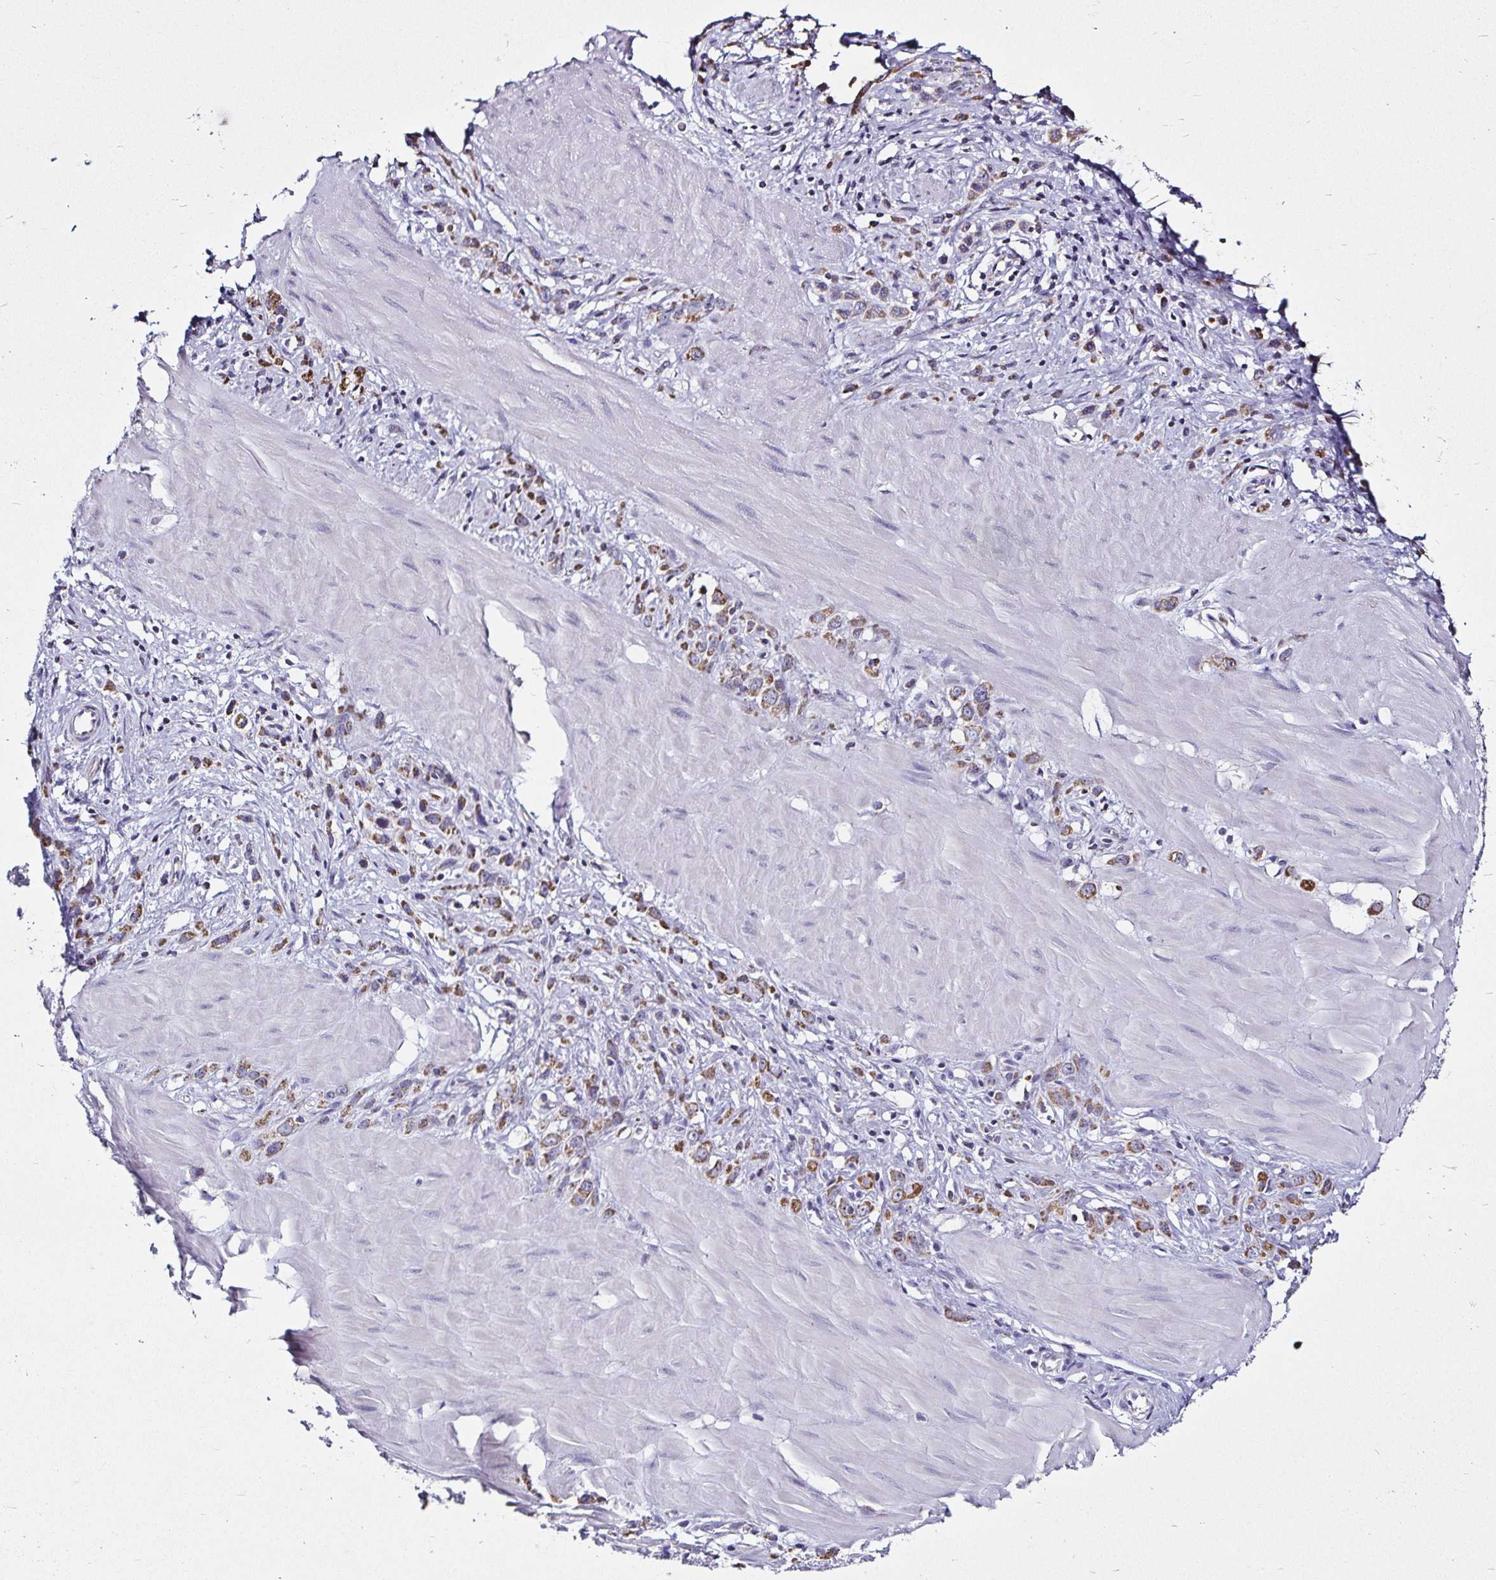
{"staining": {"intensity": "moderate", "quantity": ">75%", "location": "cytoplasmic/membranous"}, "tissue": "stomach cancer", "cell_type": "Tumor cells", "image_type": "cancer", "snomed": [{"axis": "morphology", "description": "Adenocarcinoma, NOS"}, {"axis": "topography", "description": "Stomach"}], "caption": "Stomach cancer (adenocarcinoma) was stained to show a protein in brown. There is medium levels of moderate cytoplasmic/membranous staining in about >75% of tumor cells. (brown staining indicates protein expression, while blue staining denotes nuclei).", "gene": "PGAM2", "patient": {"sex": "male", "age": 47}}